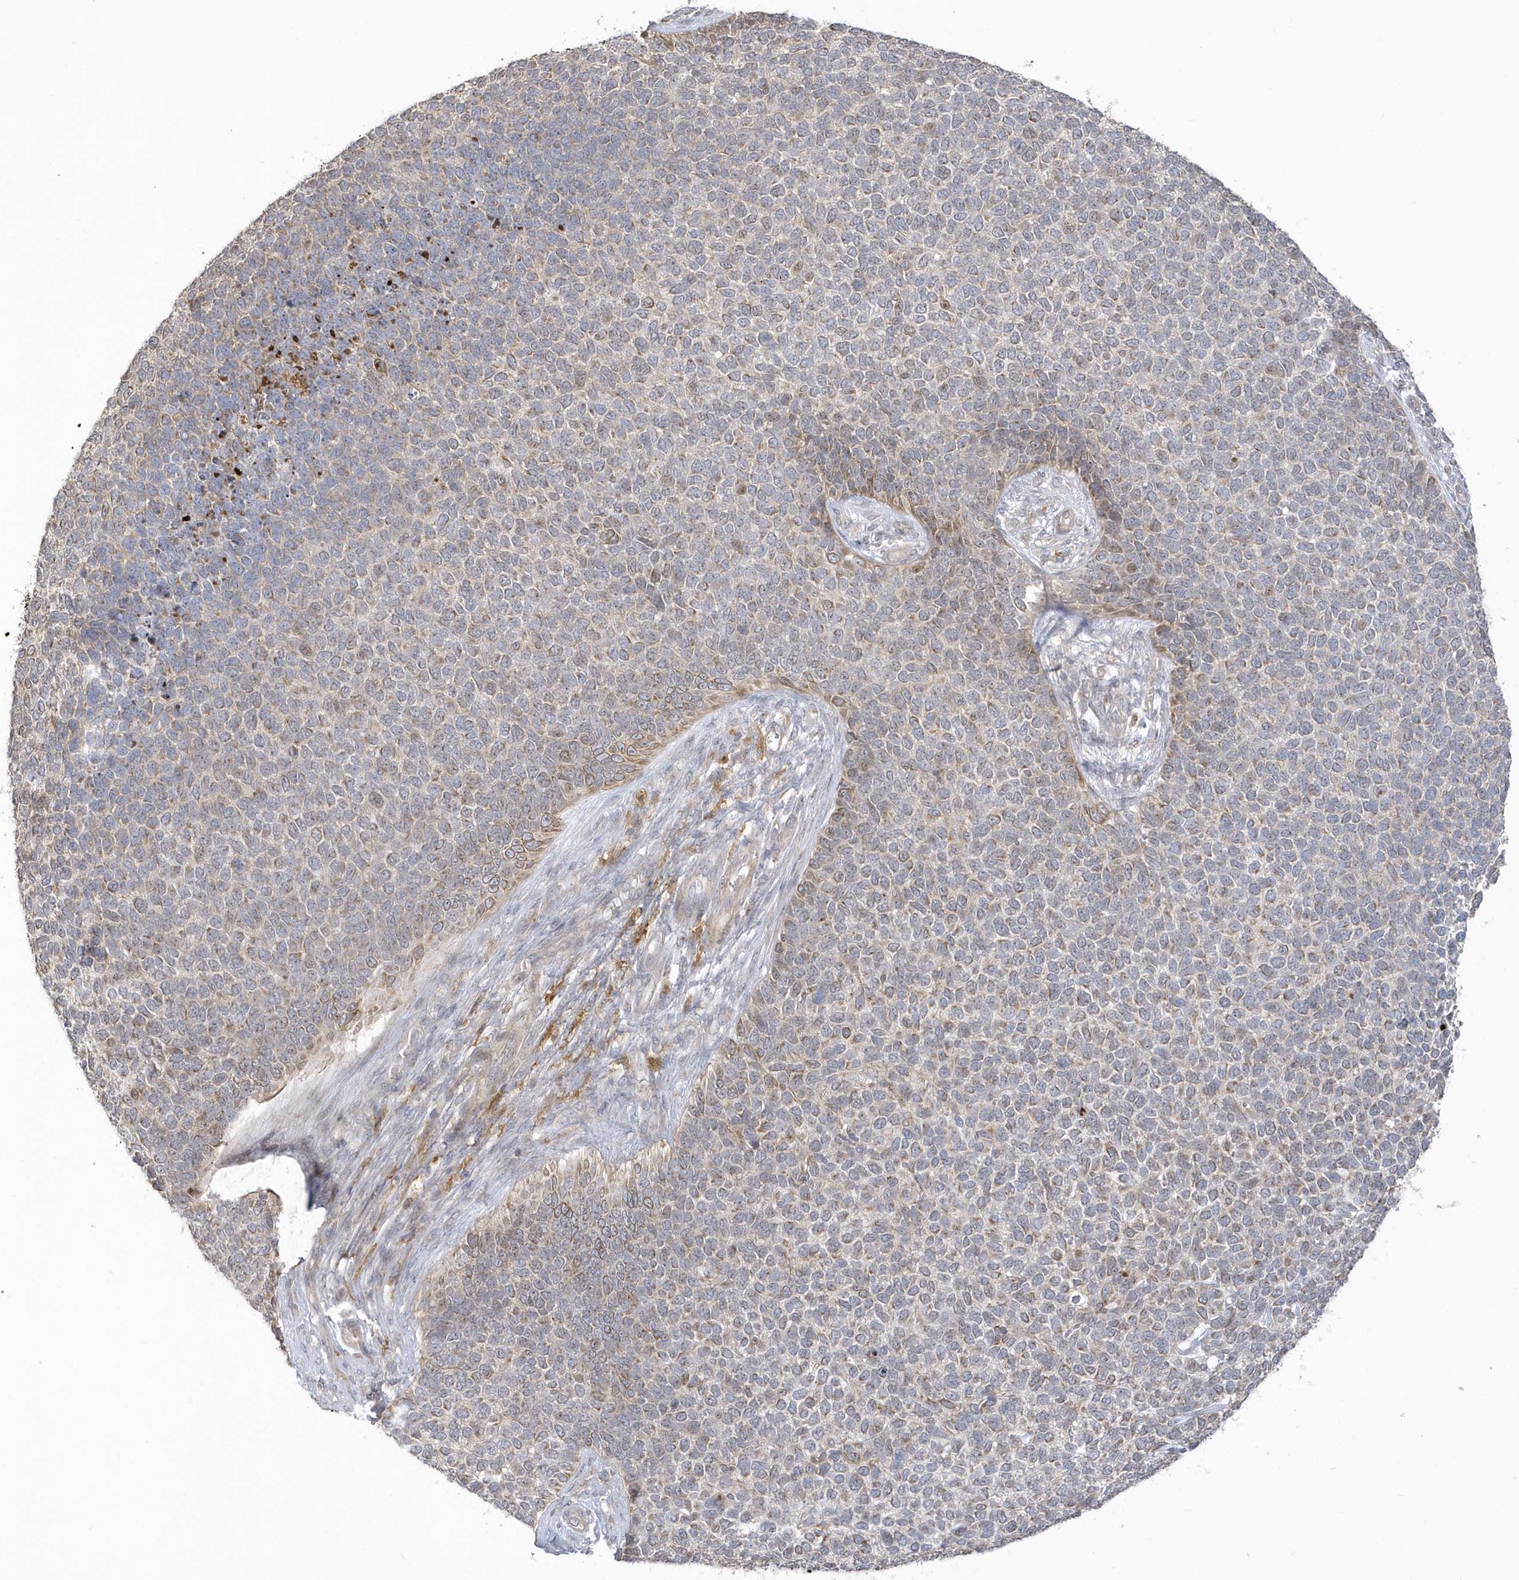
{"staining": {"intensity": "weak", "quantity": "25%-75%", "location": "cytoplasmic/membranous"}, "tissue": "skin cancer", "cell_type": "Tumor cells", "image_type": "cancer", "snomed": [{"axis": "morphology", "description": "Basal cell carcinoma"}, {"axis": "topography", "description": "Skin"}], "caption": "Basal cell carcinoma (skin) was stained to show a protein in brown. There is low levels of weak cytoplasmic/membranous expression in approximately 25%-75% of tumor cells.", "gene": "NAF1", "patient": {"sex": "female", "age": 84}}